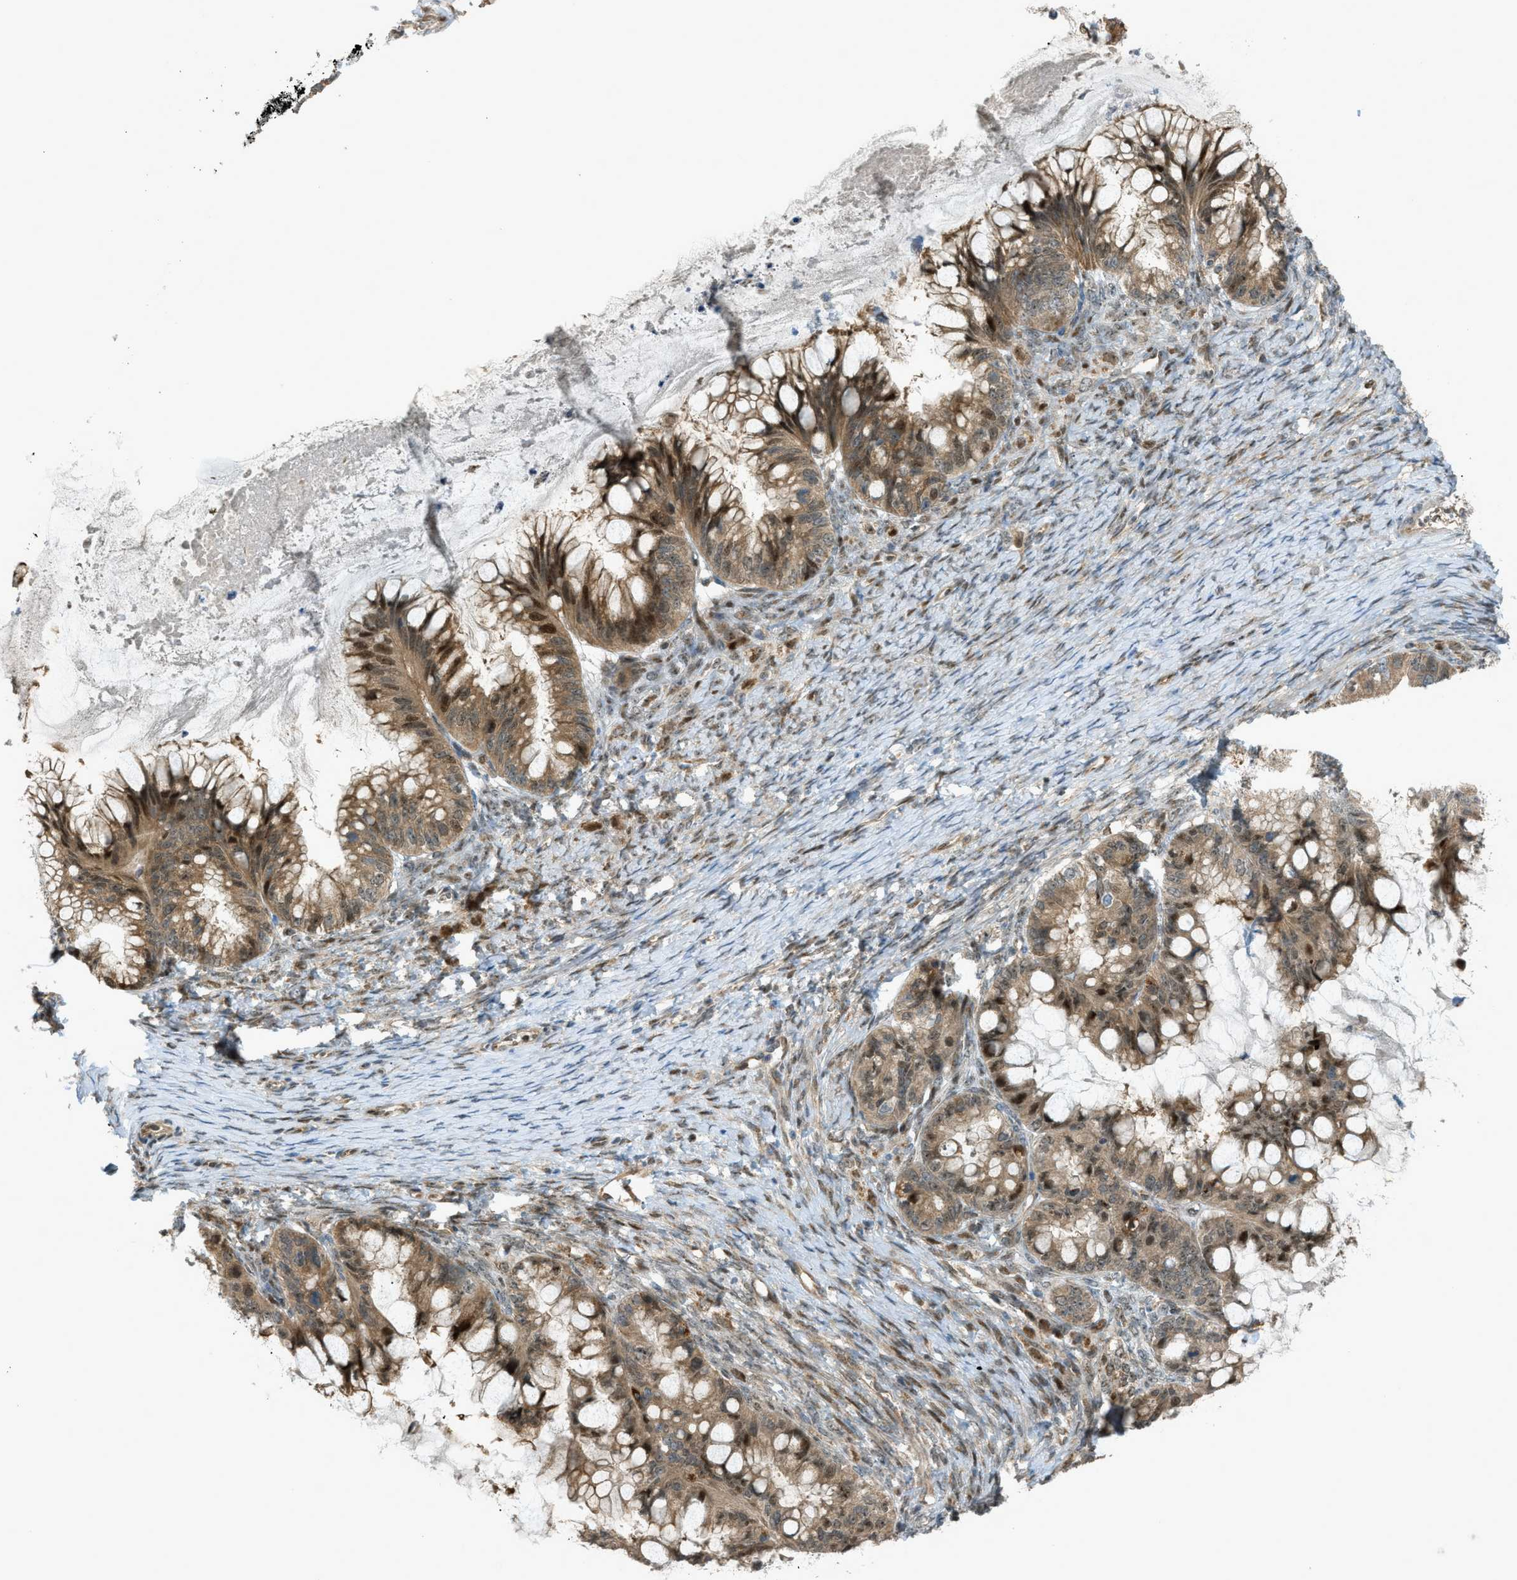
{"staining": {"intensity": "moderate", "quantity": ">75%", "location": "cytoplasmic/membranous,nuclear"}, "tissue": "ovarian cancer", "cell_type": "Tumor cells", "image_type": "cancer", "snomed": [{"axis": "morphology", "description": "Cystadenocarcinoma, mucinous, NOS"}, {"axis": "topography", "description": "Ovary"}], "caption": "Moderate cytoplasmic/membranous and nuclear positivity is seen in approximately >75% of tumor cells in ovarian cancer. The staining is performed using DAB (3,3'-diaminobenzidine) brown chromogen to label protein expression. The nuclei are counter-stained blue using hematoxylin.", "gene": "CCDC186", "patient": {"sex": "female", "age": 80}}